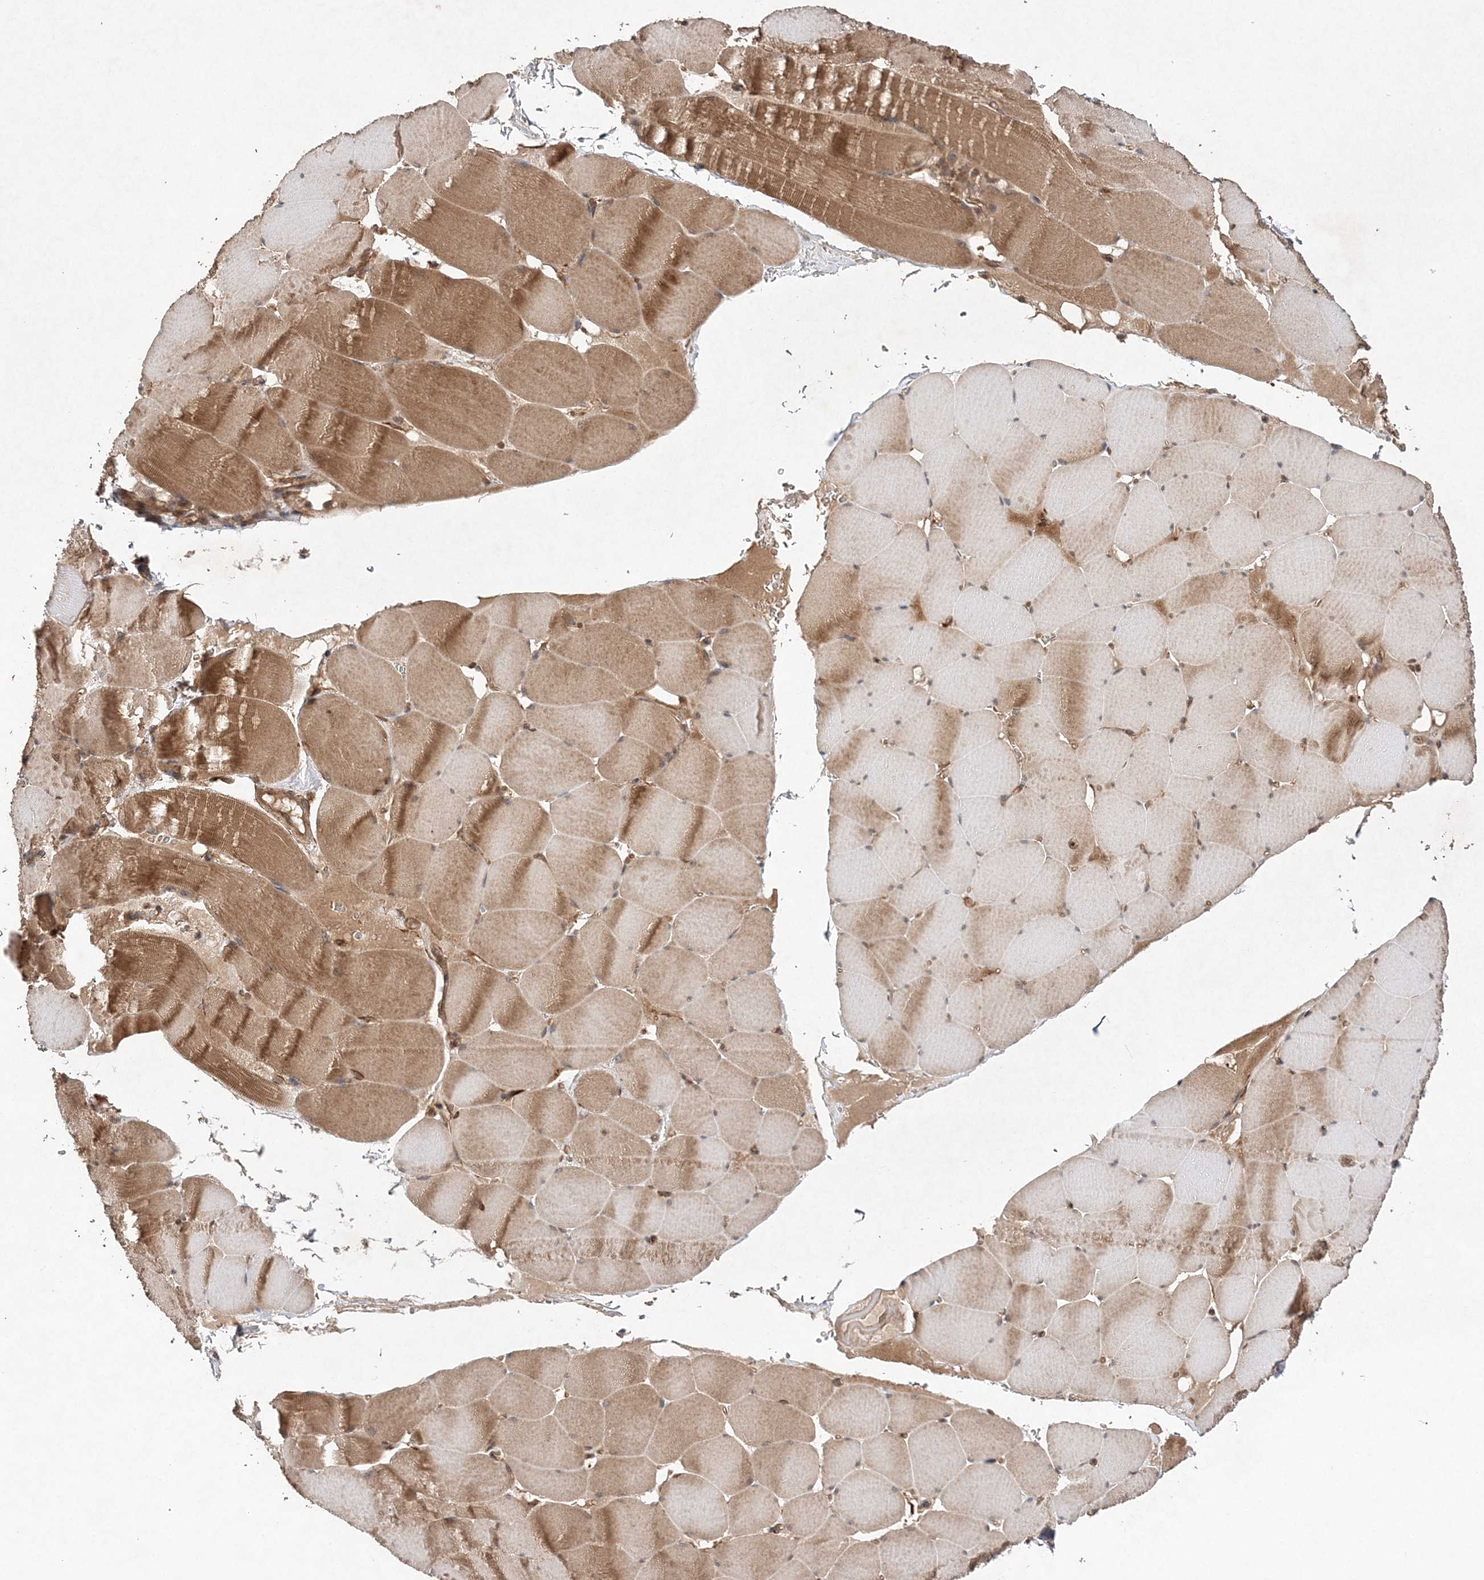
{"staining": {"intensity": "moderate", "quantity": ">75%", "location": "cytoplasmic/membranous"}, "tissue": "skeletal muscle", "cell_type": "Myocytes", "image_type": "normal", "snomed": [{"axis": "morphology", "description": "Normal tissue, NOS"}, {"axis": "topography", "description": "Skeletal muscle"}], "caption": "The micrograph shows staining of normal skeletal muscle, revealing moderate cytoplasmic/membranous protein staining (brown color) within myocytes.", "gene": "TMEM9B", "patient": {"sex": "male", "age": 62}}